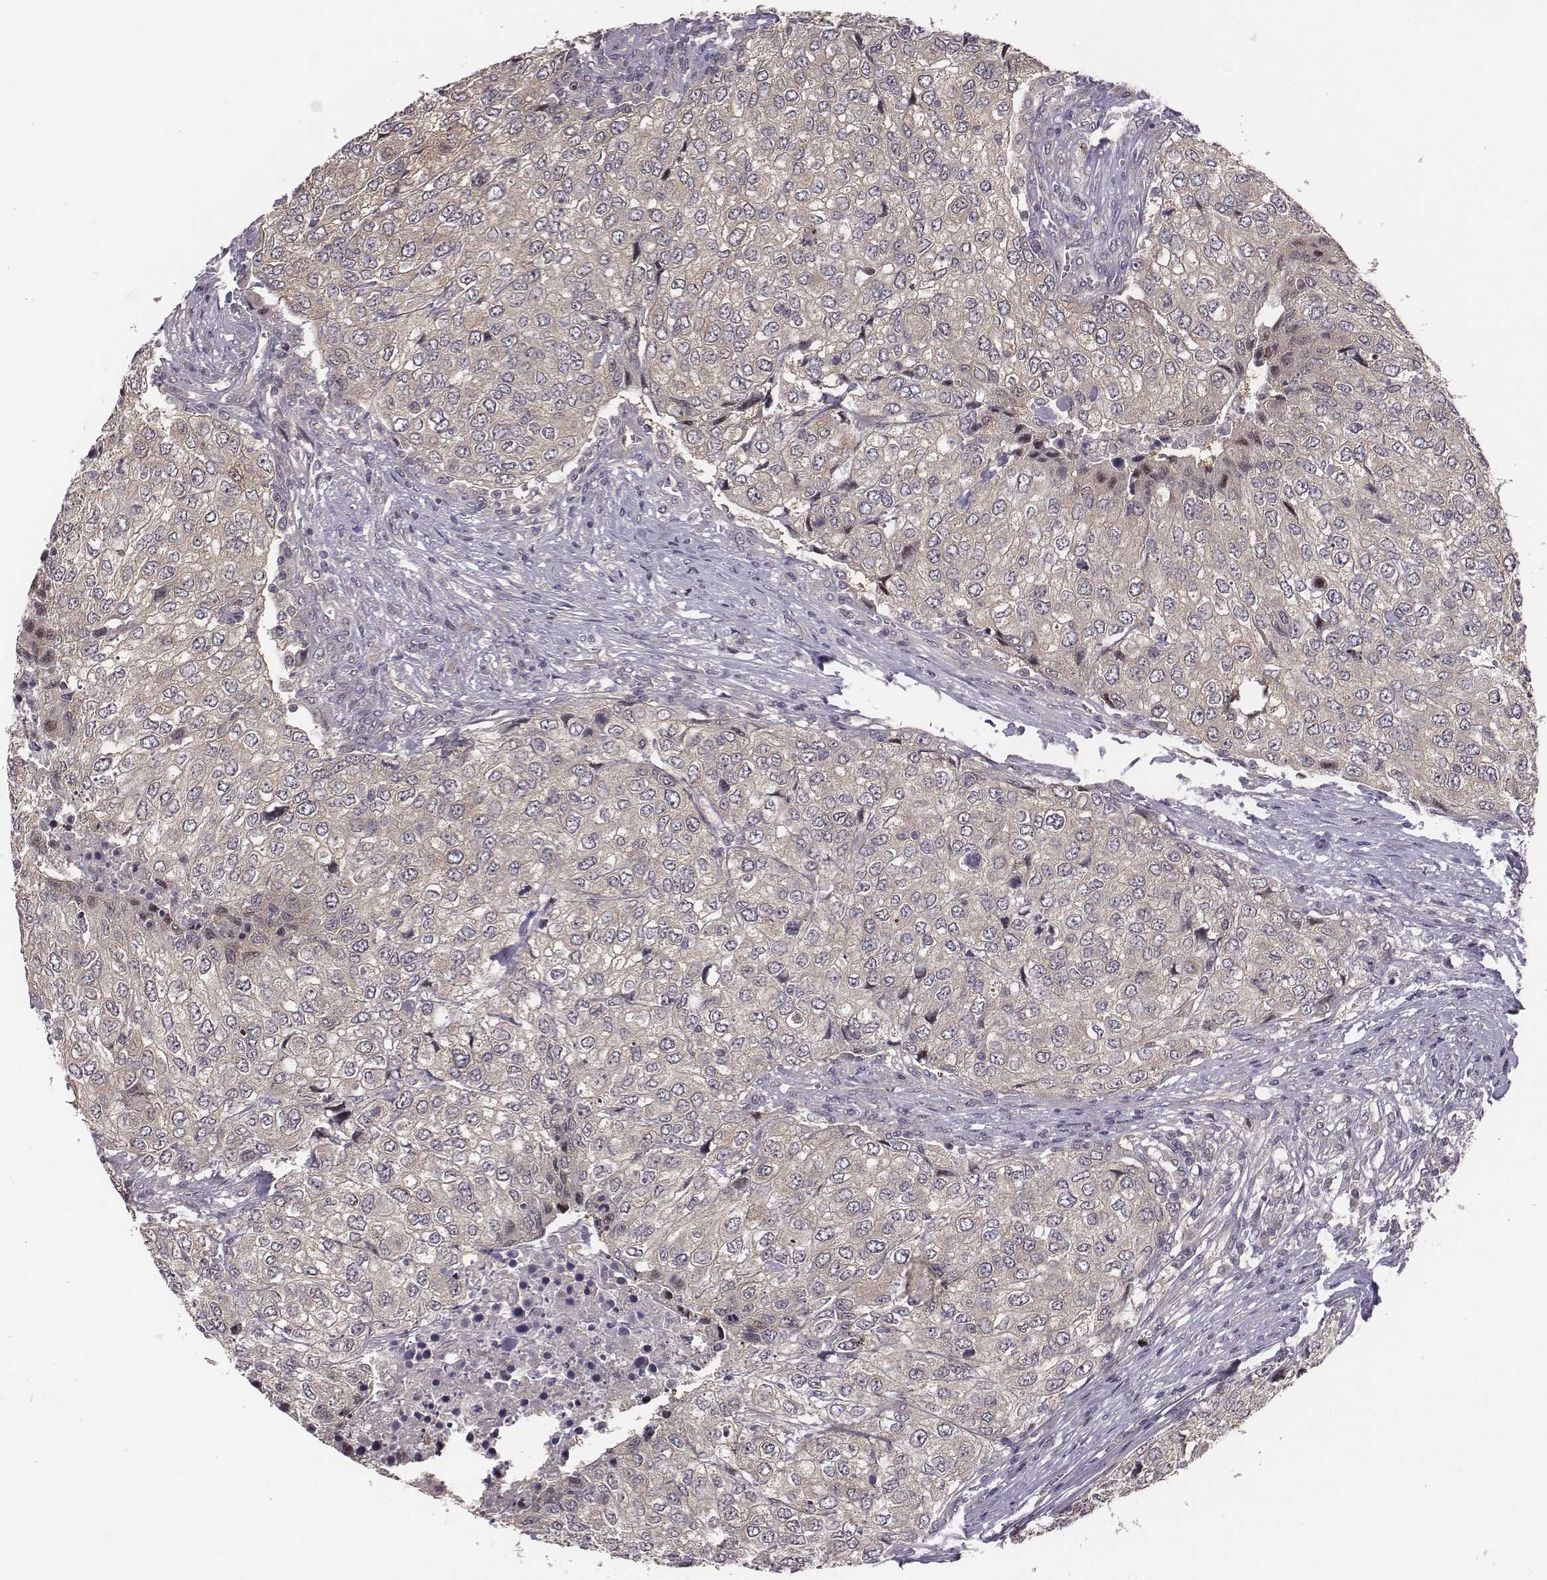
{"staining": {"intensity": "negative", "quantity": "none", "location": "none"}, "tissue": "urothelial cancer", "cell_type": "Tumor cells", "image_type": "cancer", "snomed": [{"axis": "morphology", "description": "Urothelial carcinoma, High grade"}, {"axis": "topography", "description": "Urinary bladder"}], "caption": "Urothelial cancer was stained to show a protein in brown. There is no significant positivity in tumor cells.", "gene": "SMURF2", "patient": {"sex": "female", "age": 78}}